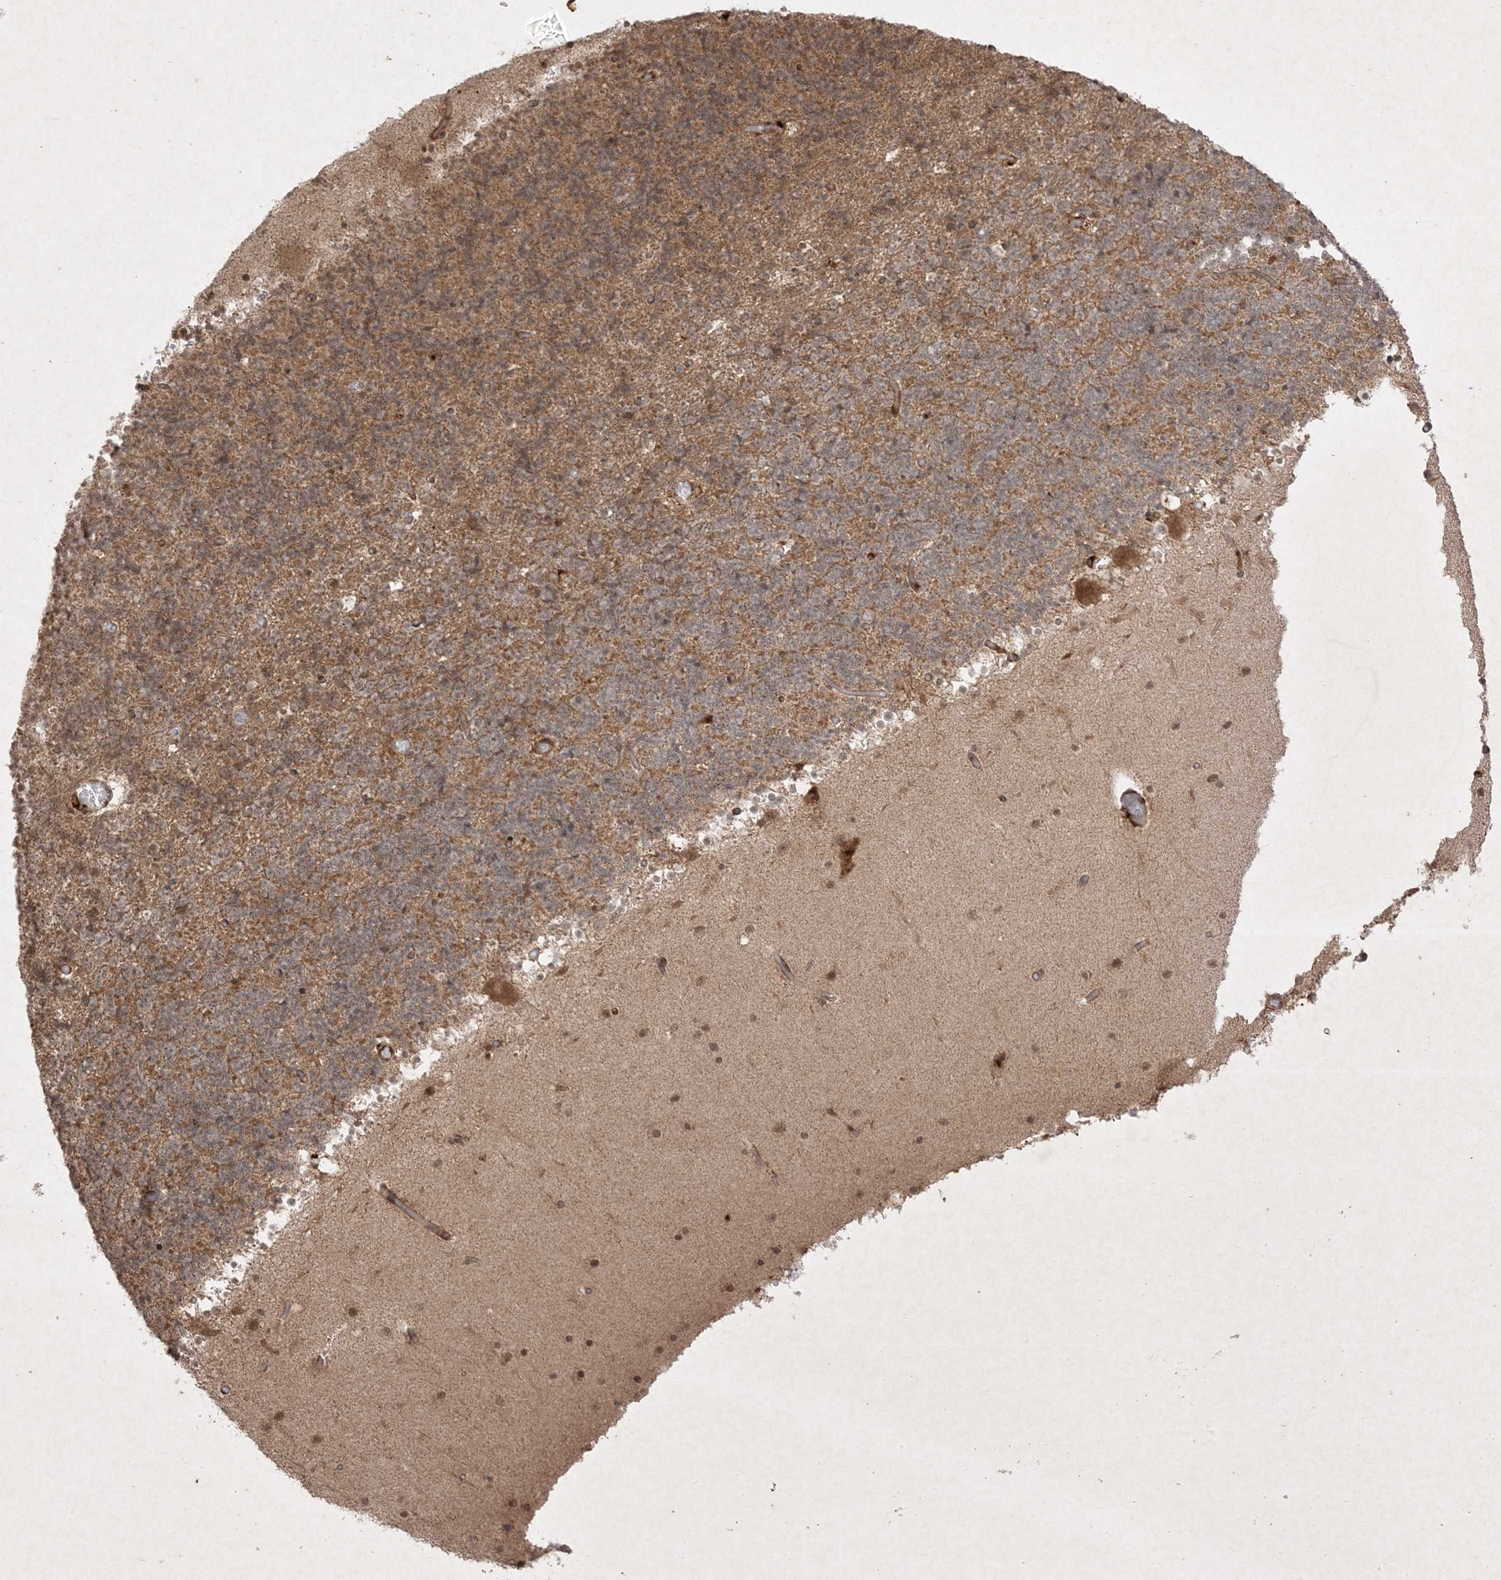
{"staining": {"intensity": "moderate", "quantity": ">75%", "location": "cytoplasmic/membranous"}, "tissue": "cerebellum", "cell_type": "Cells in granular layer", "image_type": "normal", "snomed": [{"axis": "morphology", "description": "Normal tissue, NOS"}, {"axis": "topography", "description": "Cerebellum"}], "caption": "Immunohistochemistry image of normal cerebellum: human cerebellum stained using IHC demonstrates medium levels of moderate protein expression localized specifically in the cytoplasmic/membranous of cells in granular layer, appearing as a cytoplasmic/membranous brown color.", "gene": "PTK6", "patient": {"sex": "male", "age": 57}}